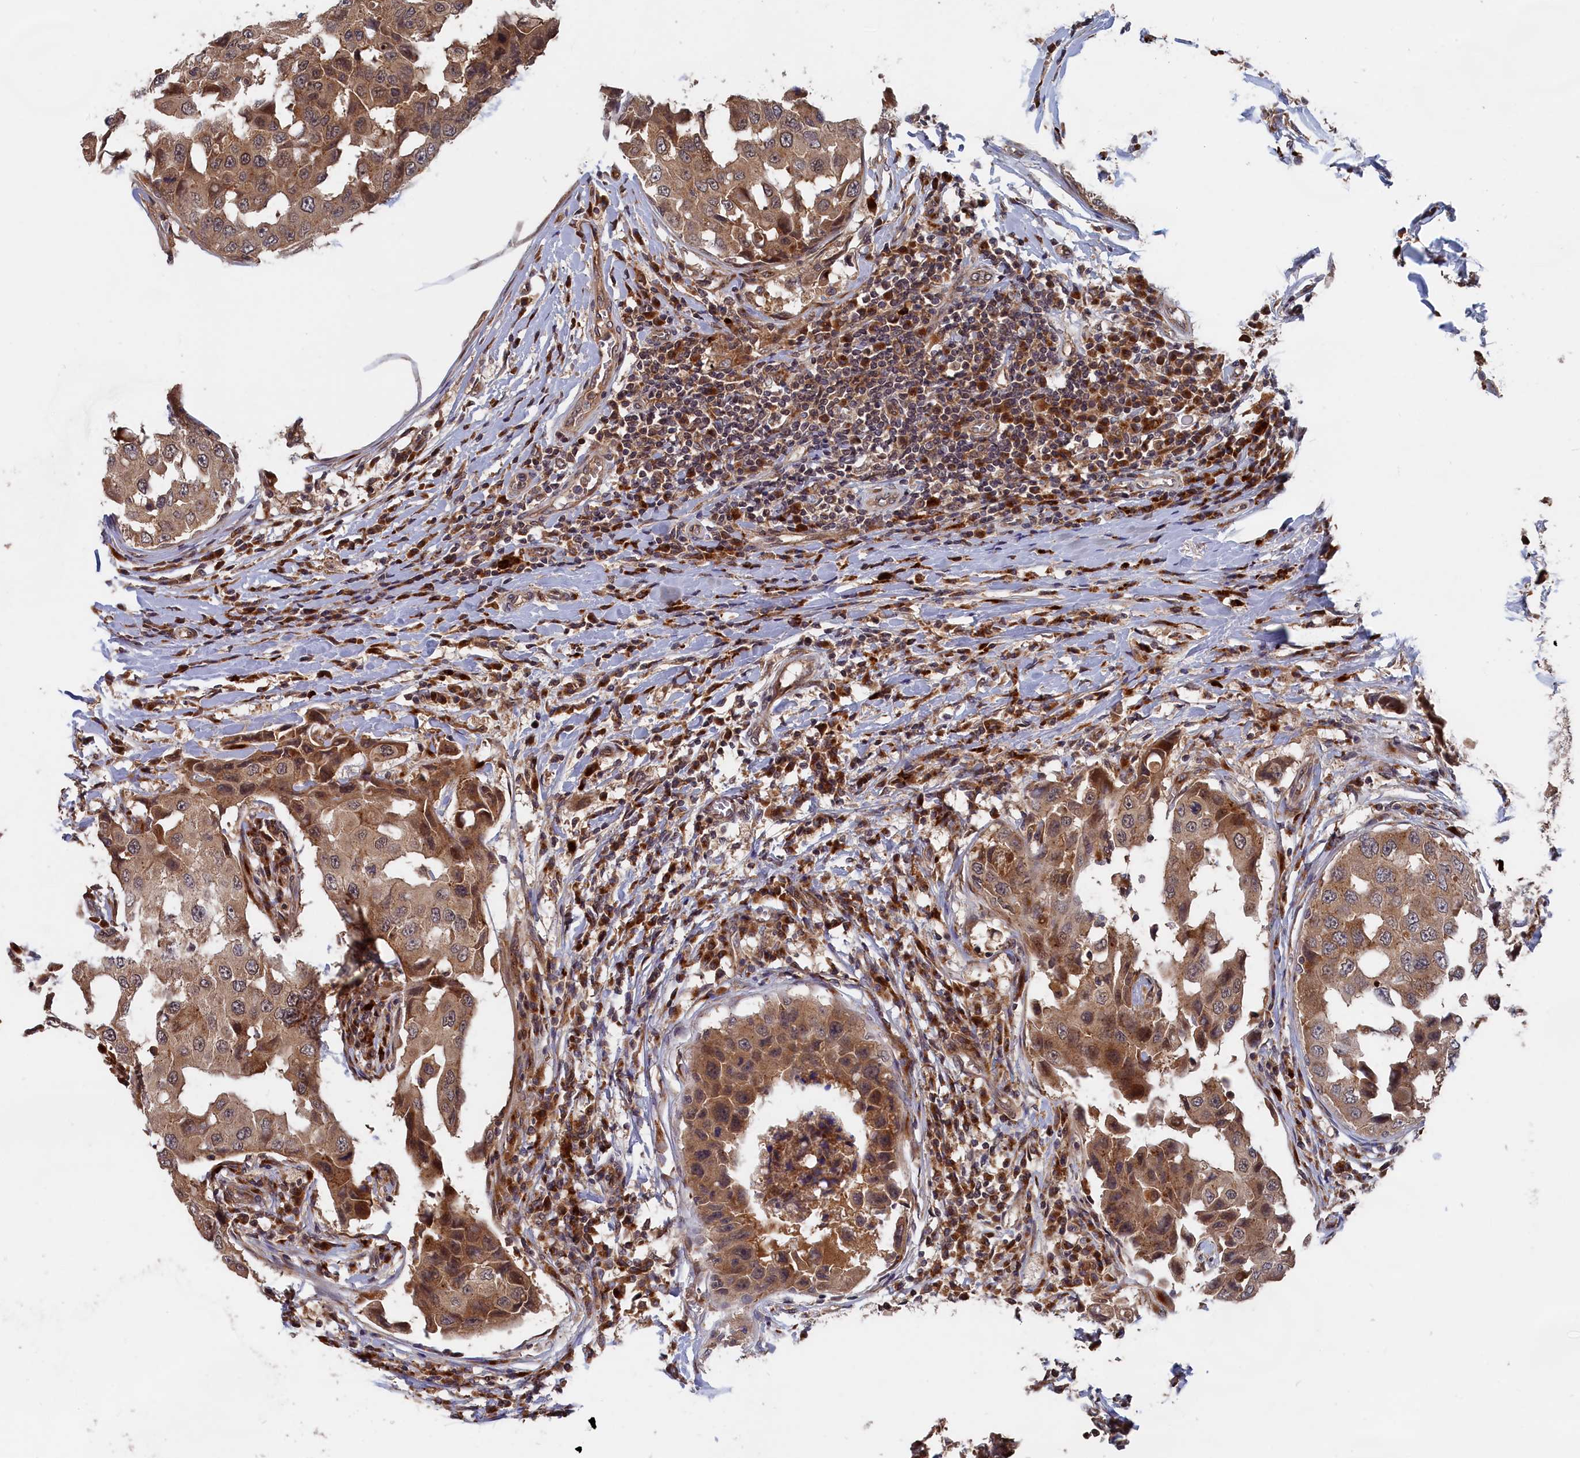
{"staining": {"intensity": "moderate", "quantity": ">75%", "location": "cytoplasmic/membranous"}, "tissue": "breast cancer", "cell_type": "Tumor cells", "image_type": "cancer", "snomed": [{"axis": "morphology", "description": "Duct carcinoma"}, {"axis": "topography", "description": "Breast"}], "caption": "Breast cancer stained with a protein marker exhibits moderate staining in tumor cells.", "gene": "TRAPPC2L", "patient": {"sex": "female", "age": 27}}